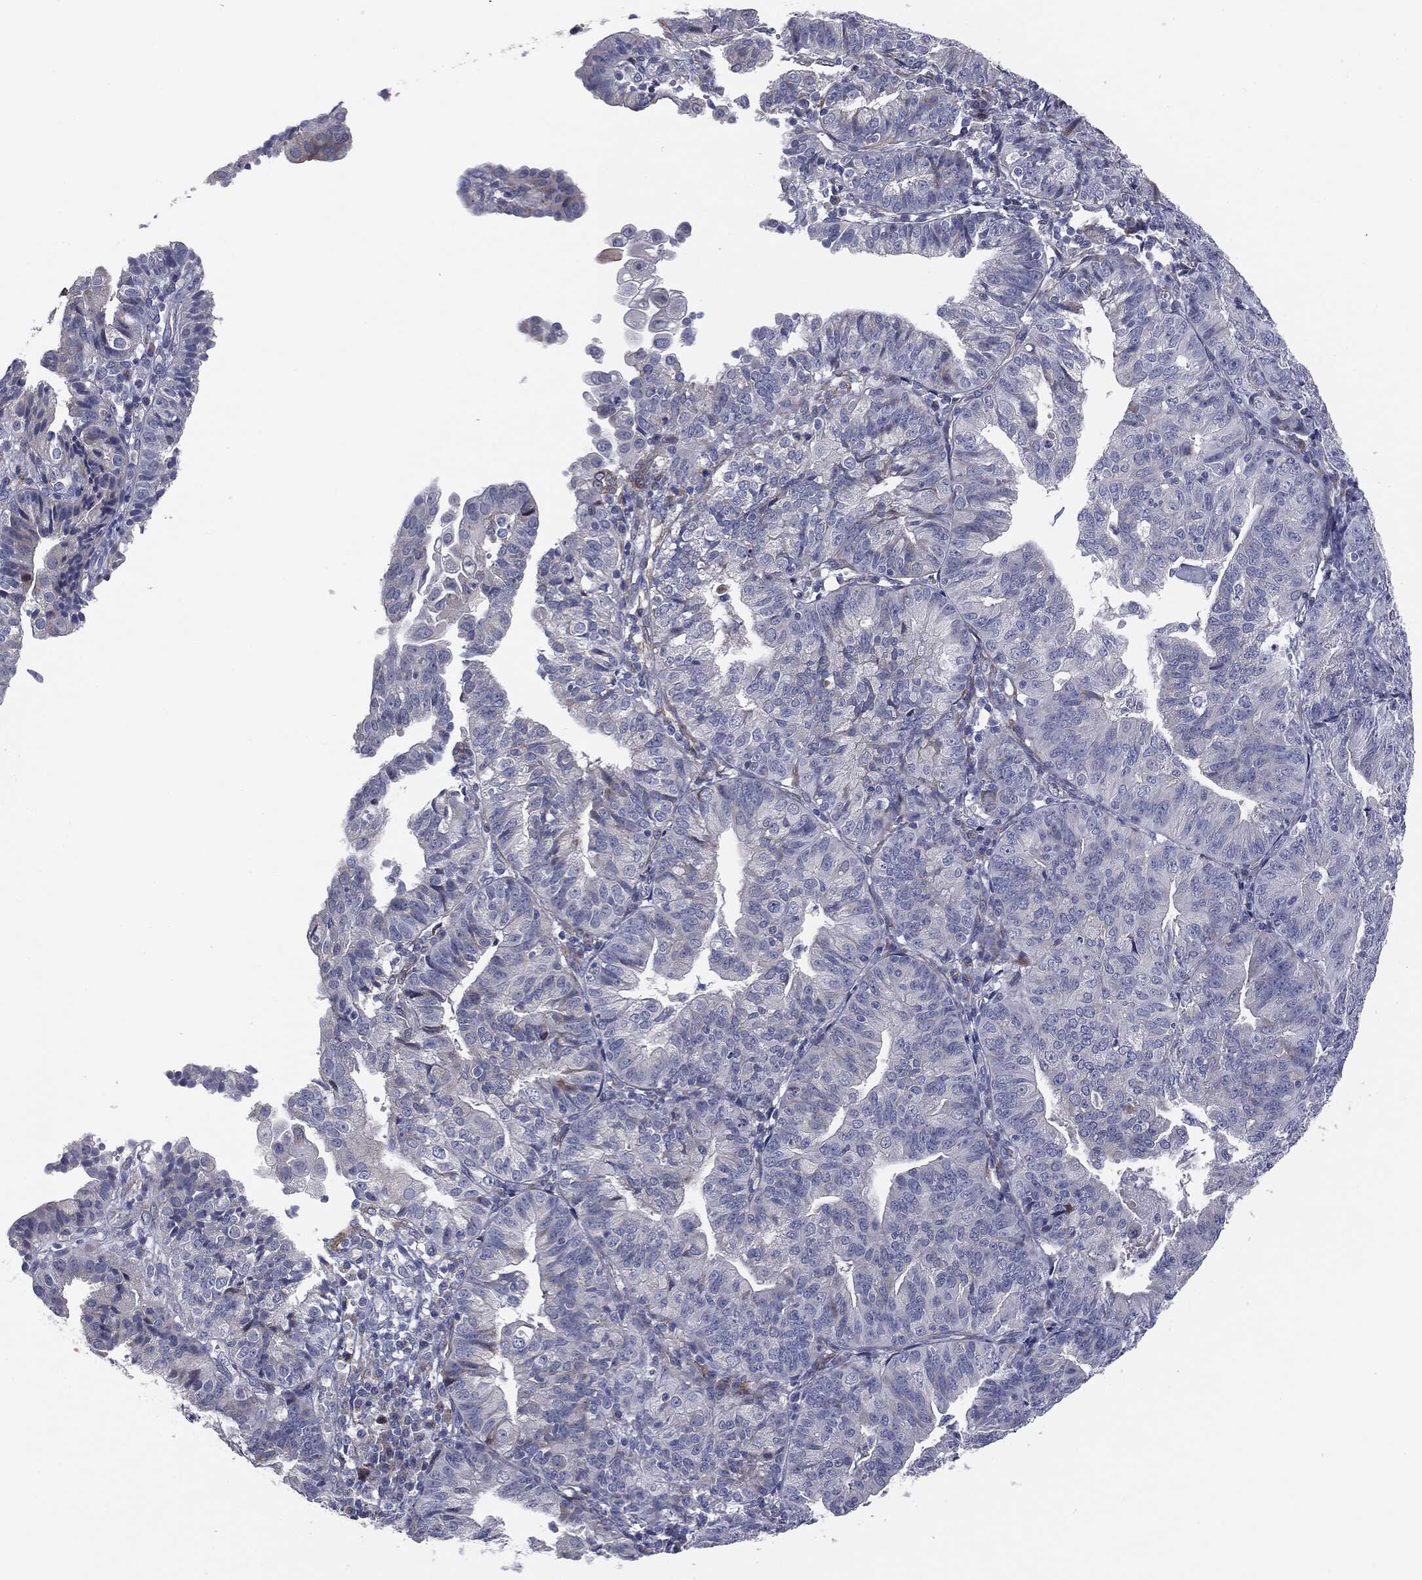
{"staining": {"intensity": "negative", "quantity": "none", "location": "none"}, "tissue": "endometrial cancer", "cell_type": "Tumor cells", "image_type": "cancer", "snomed": [{"axis": "morphology", "description": "Adenocarcinoma, NOS"}, {"axis": "topography", "description": "Endometrium"}], "caption": "DAB immunohistochemical staining of adenocarcinoma (endometrial) displays no significant staining in tumor cells.", "gene": "KRT5", "patient": {"sex": "female", "age": 56}}